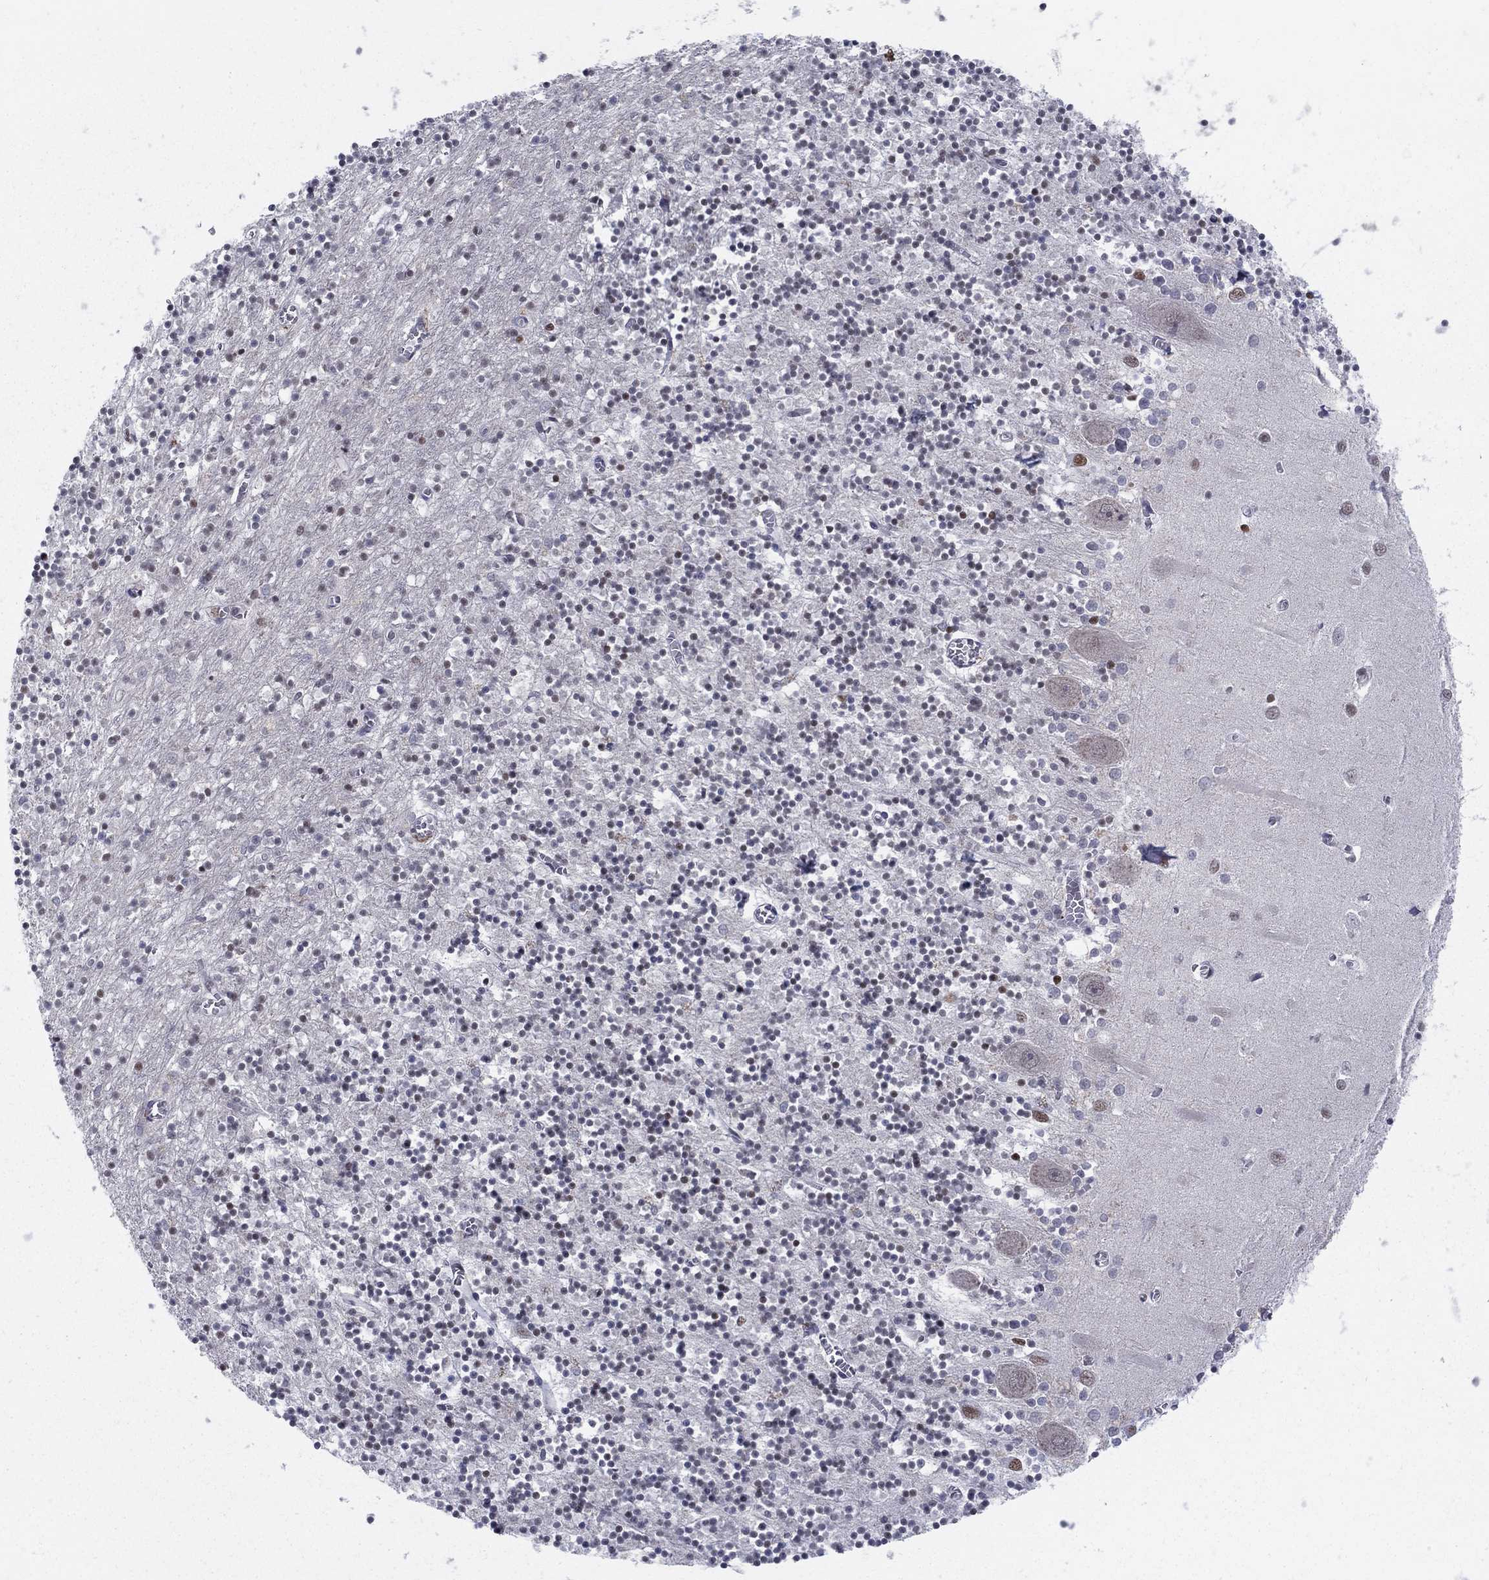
{"staining": {"intensity": "strong", "quantity": "<25%", "location": "cytoplasmic/membranous"}, "tissue": "cerebellum", "cell_type": "Cells in granular layer", "image_type": "normal", "snomed": [{"axis": "morphology", "description": "Normal tissue, NOS"}, {"axis": "topography", "description": "Cerebellum"}], "caption": "Cerebellum stained with immunohistochemistry reveals strong cytoplasmic/membranous staining in approximately <25% of cells in granular layer. The protein is shown in brown color, while the nuclei are stained blue.", "gene": "ZNHIT3", "patient": {"sex": "female", "age": 64}}